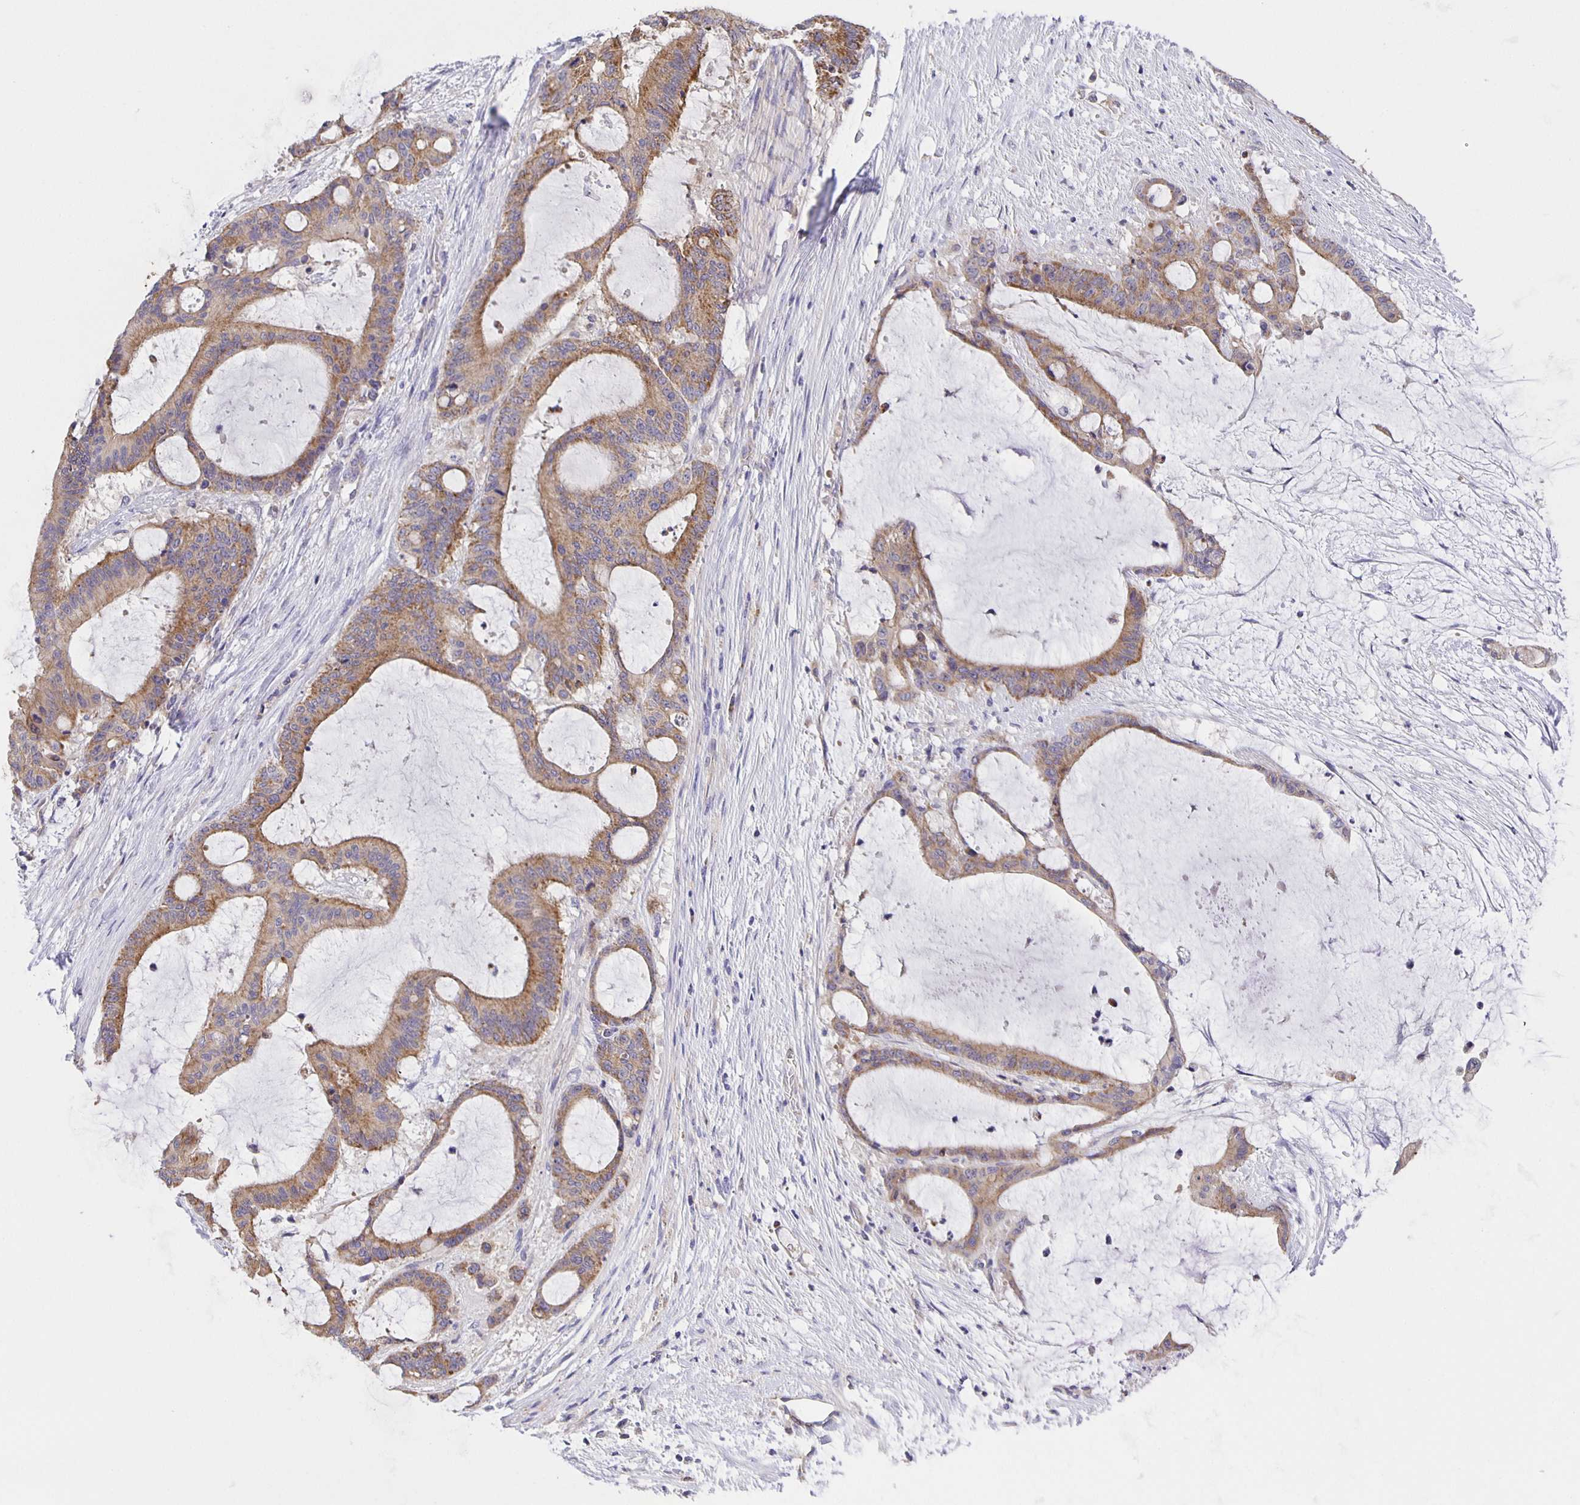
{"staining": {"intensity": "moderate", "quantity": ">75%", "location": "cytoplasmic/membranous"}, "tissue": "liver cancer", "cell_type": "Tumor cells", "image_type": "cancer", "snomed": [{"axis": "morphology", "description": "Normal tissue, NOS"}, {"axis": "morphology", "description": "Cholangiocarcinoma"}, {"axis": "topography", "description": "Liver"}, {"axis": "topography", "description": "Peripheral nerve tissue"}], "caption": "Approximately >75% of tumor cells in human liver cholangiocarcinoma show moderate cytoplasmic/membranous protein expression as visualized by brown immunohistochemical staining.", "gene": "JMJD4", "patient": {"sex": "female", "age": 73}}